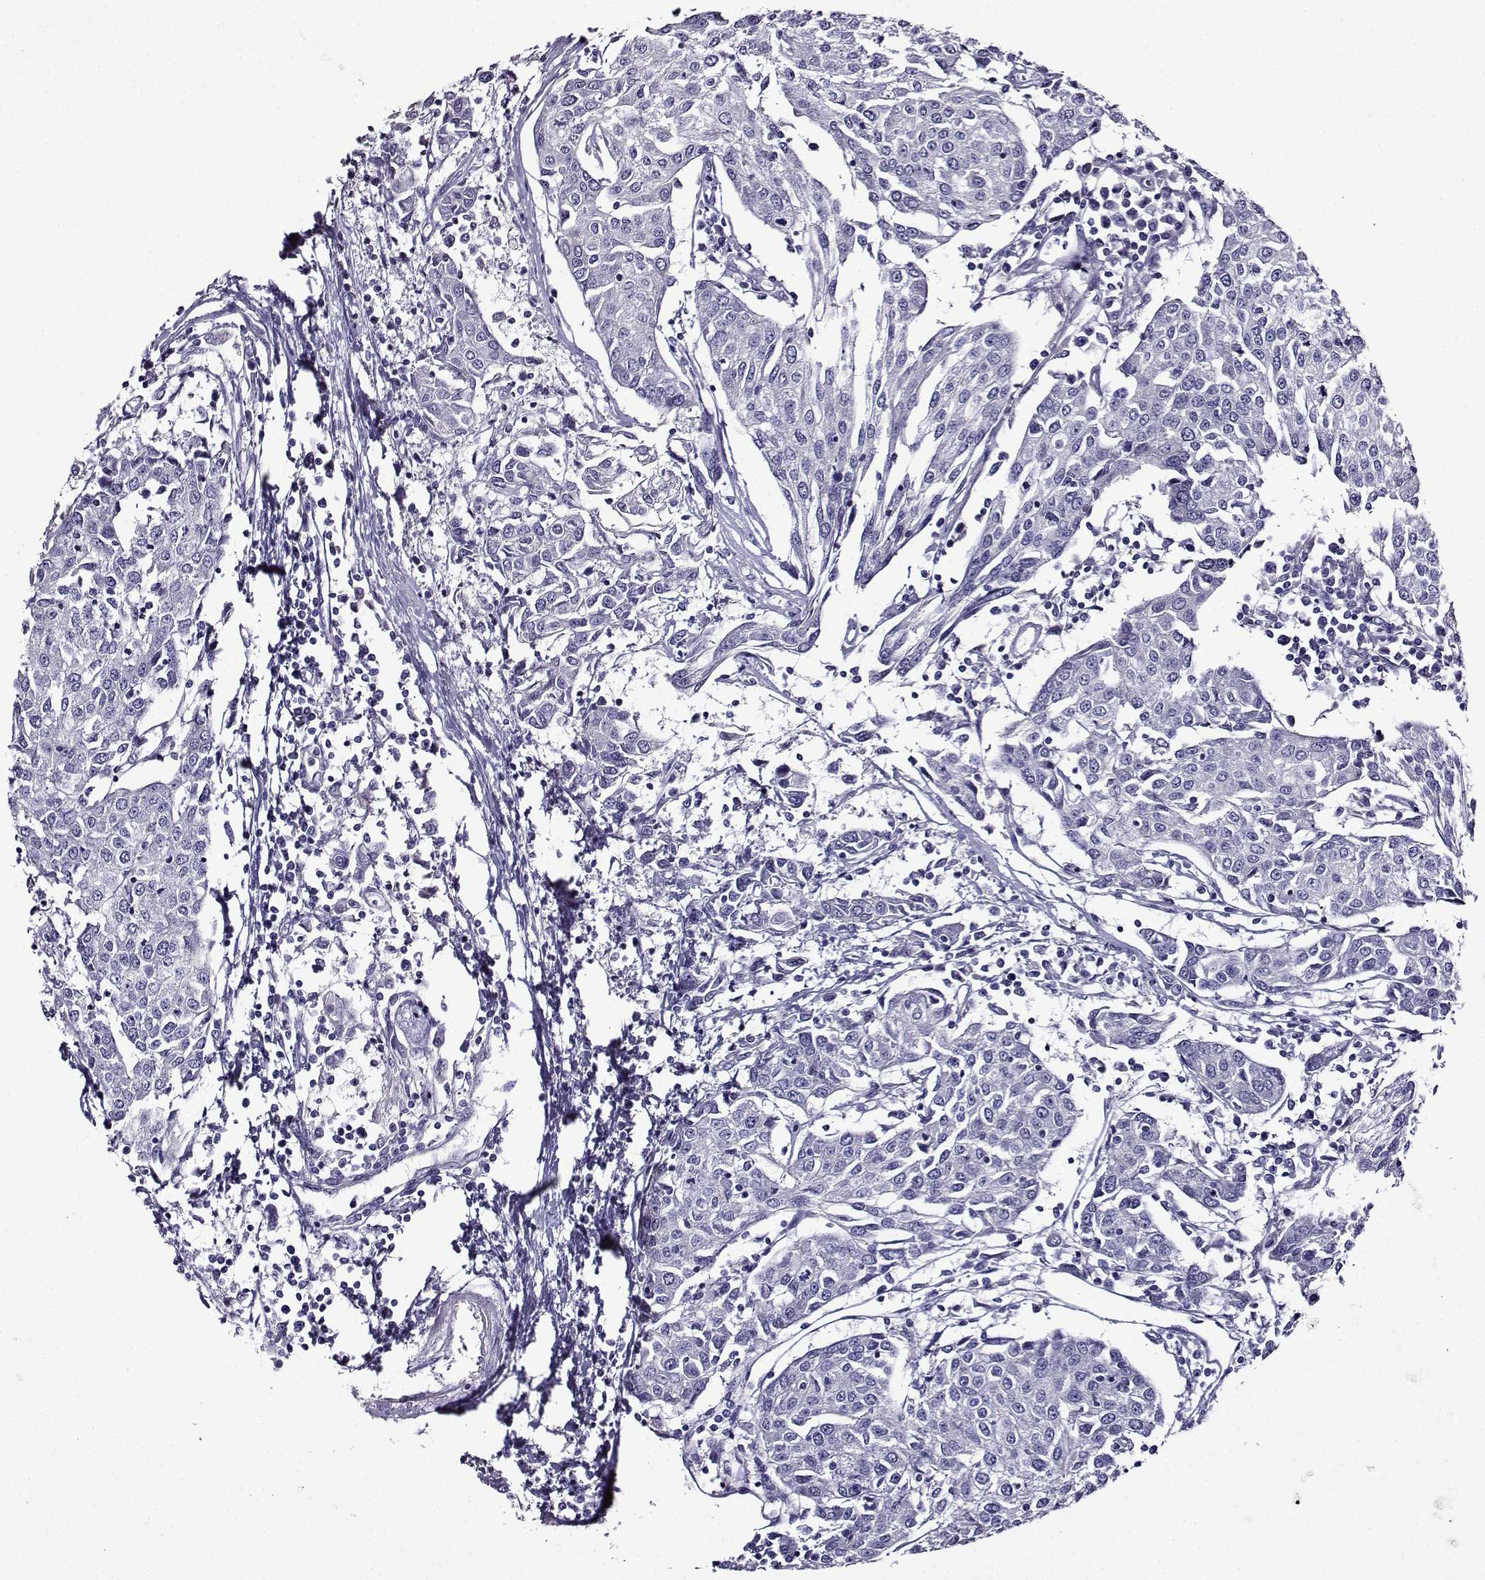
{"staining": {"intensity": "negative", "quantity": "none", "location": "none"}, "tissue": "urothelial cancer", "cell_type": "Tumor cells", "image_type": "cancer", "snomed": [{"axis": "morphology", "description": "Urothelial carcinoma, High grade"}, {"axis": "topography", "description": "Urinary bladder"}], "caption": "Immunohistochemical staining of urothelial cancer demonstrates no significant expression in tumor cells.", "gene": "TMEM266", "patient": {"sex": "female", "age": 85}}